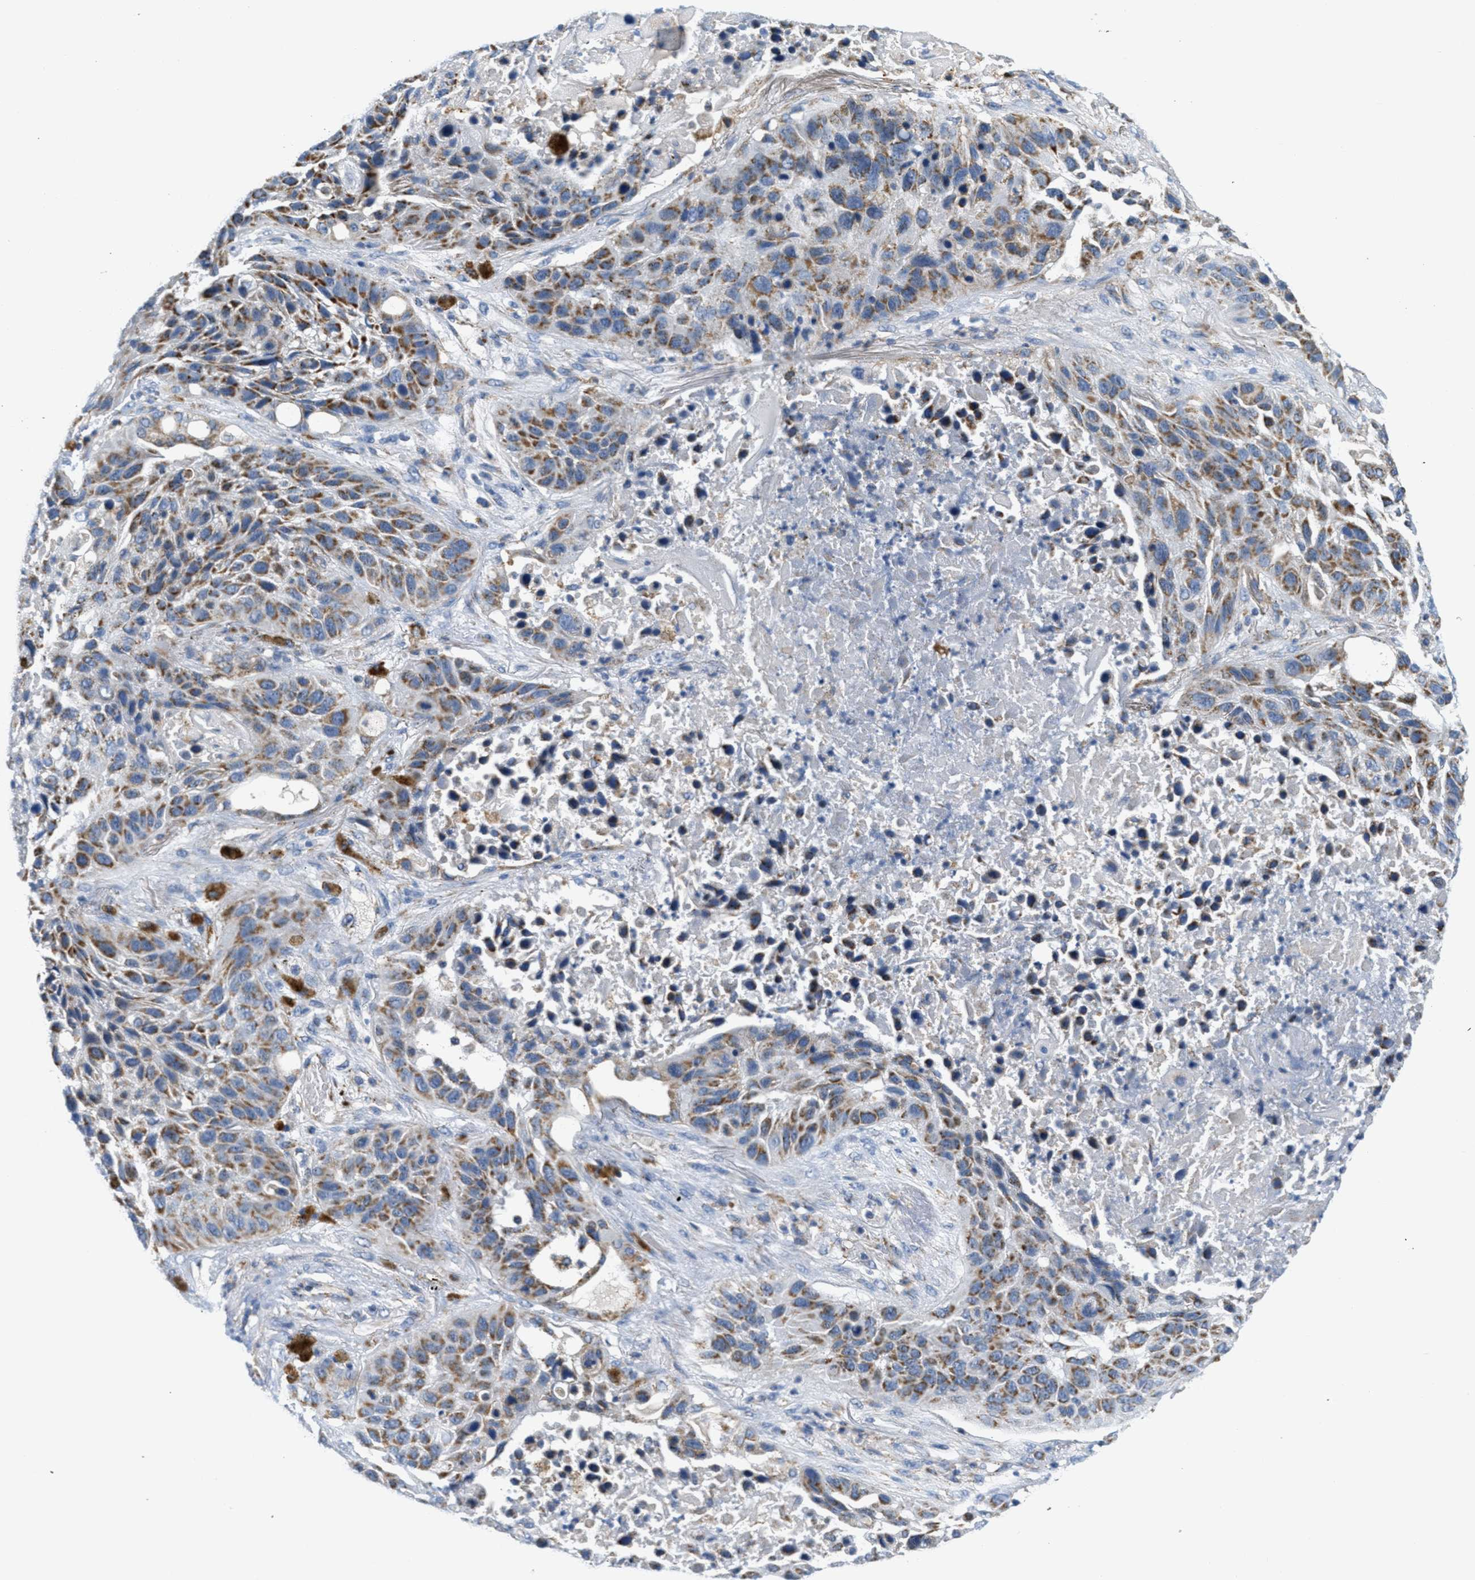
{"staining": {"intensity": "moderate", "quantity": ">75%", "location": "cytoplasmic/membranous"}, "tissue": "lung cancer", "cell_type": "Tumor cells", "image_type": "cancer", "snomed": [{"axis": "morphology", "description": "Squamous cell carcinoma, NOS"}, {"axis": "topography", "description": "Lung"}], "caption": "DAB immunohistochemical staining of human lung cancer (squamous cell carcinoma) displays moderate cytoplasmic/membranous protein staining in approximately >75% of tumor cells.", "gene": "KCNJ5", "patient": {"sex": "male", "age": 57}}